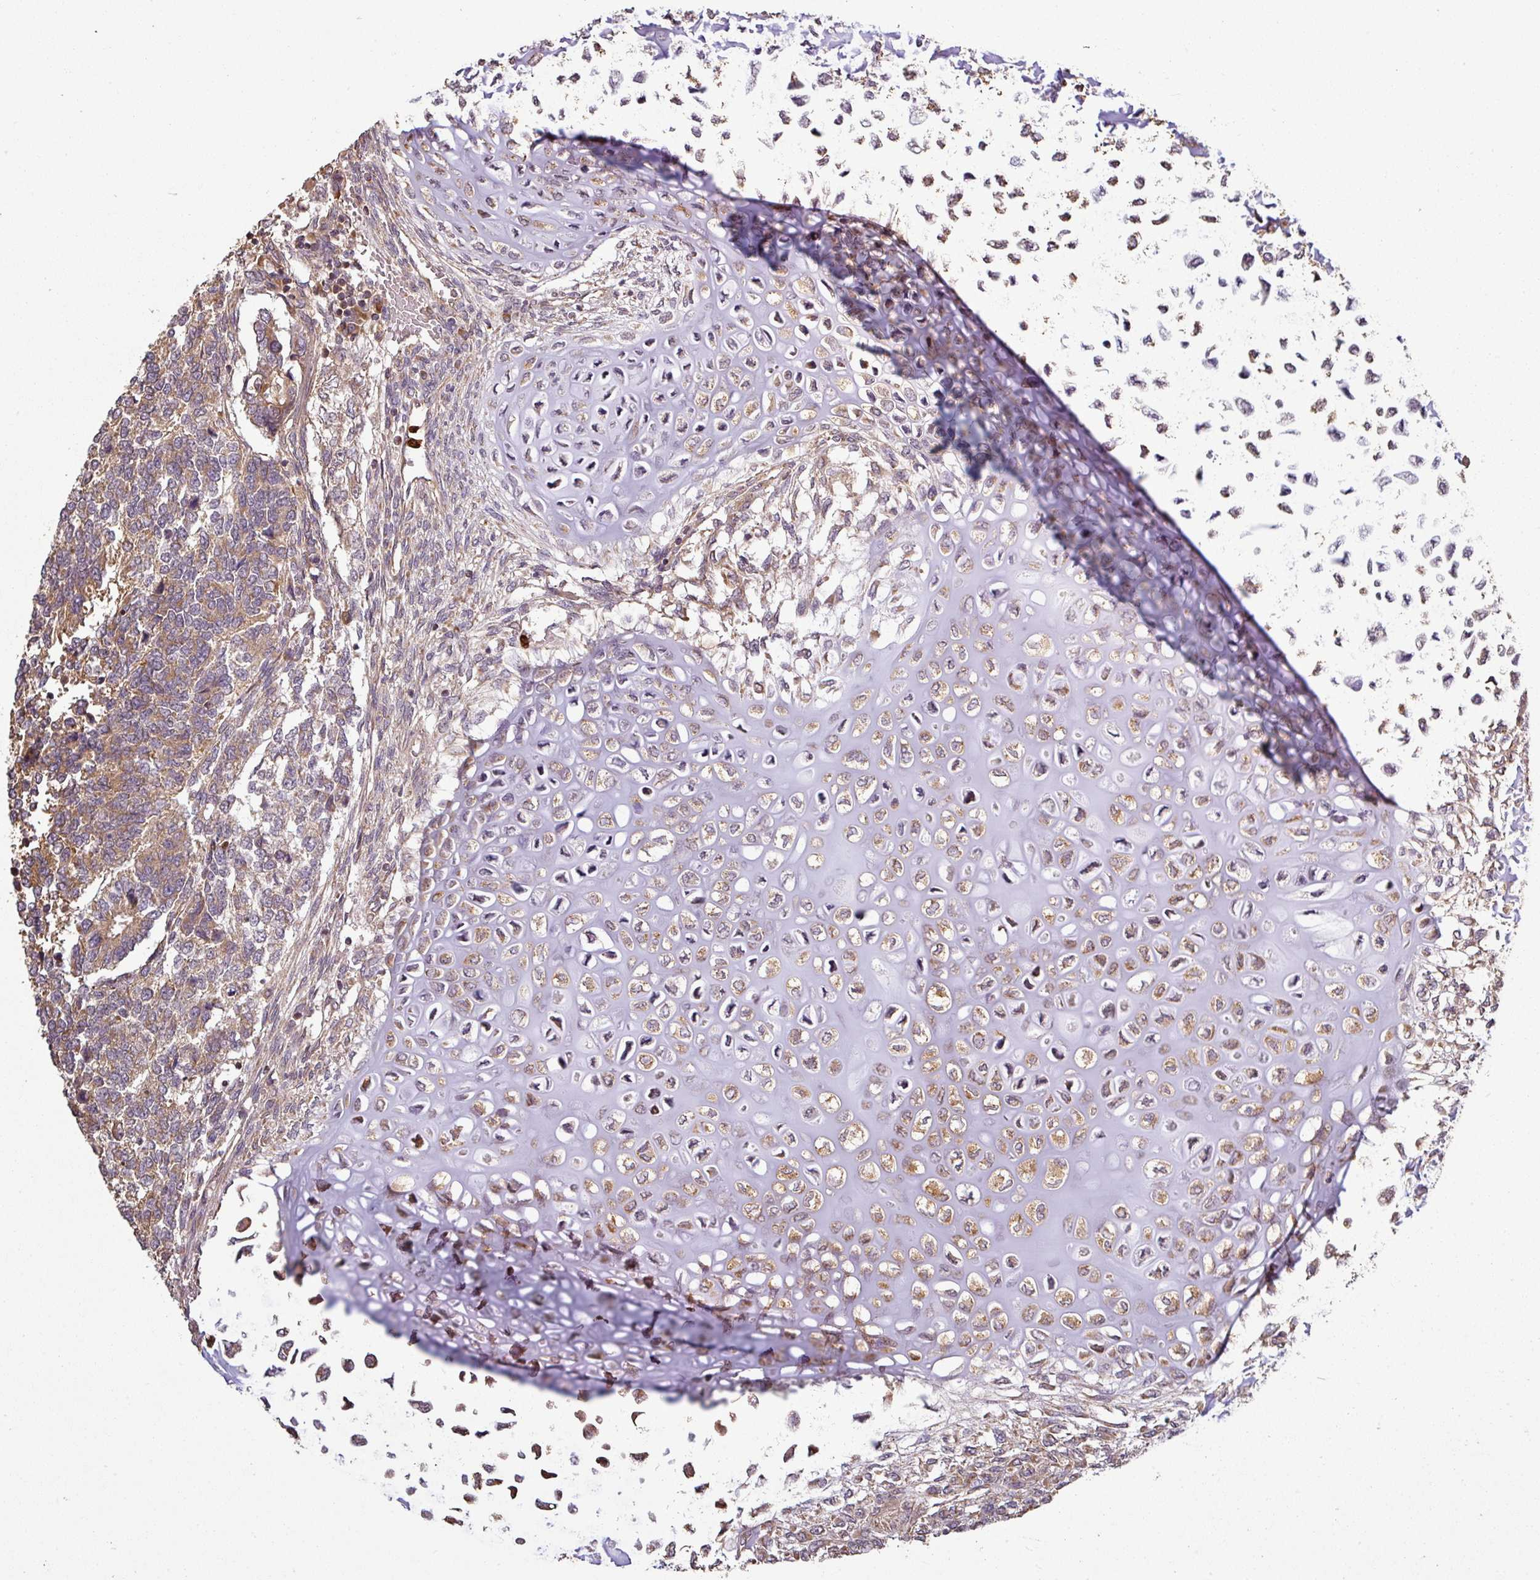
{"staining": {"intensity": "moderate", "quantity": ">75%", "location": "cytoplasmic/membranous"}, "tissue": "testis cancer", "cell_type": "Tumor cells", "image_type": "cancer", "snomed": [{"axis": "morphology", "description": "Carcinoma, Embryonal, NOS"}, {"axis": "topography", "description": "Testis"}], "caption": "DAB immunohistochemical staining of testis cancer (embryonal carcinoma) displays moderate cytoplasmic/membranous protein positivity in approximately >75% of tumor cells.", "gene": "PLEKHM1", "patient": {"sex": "male", "age": 23}}